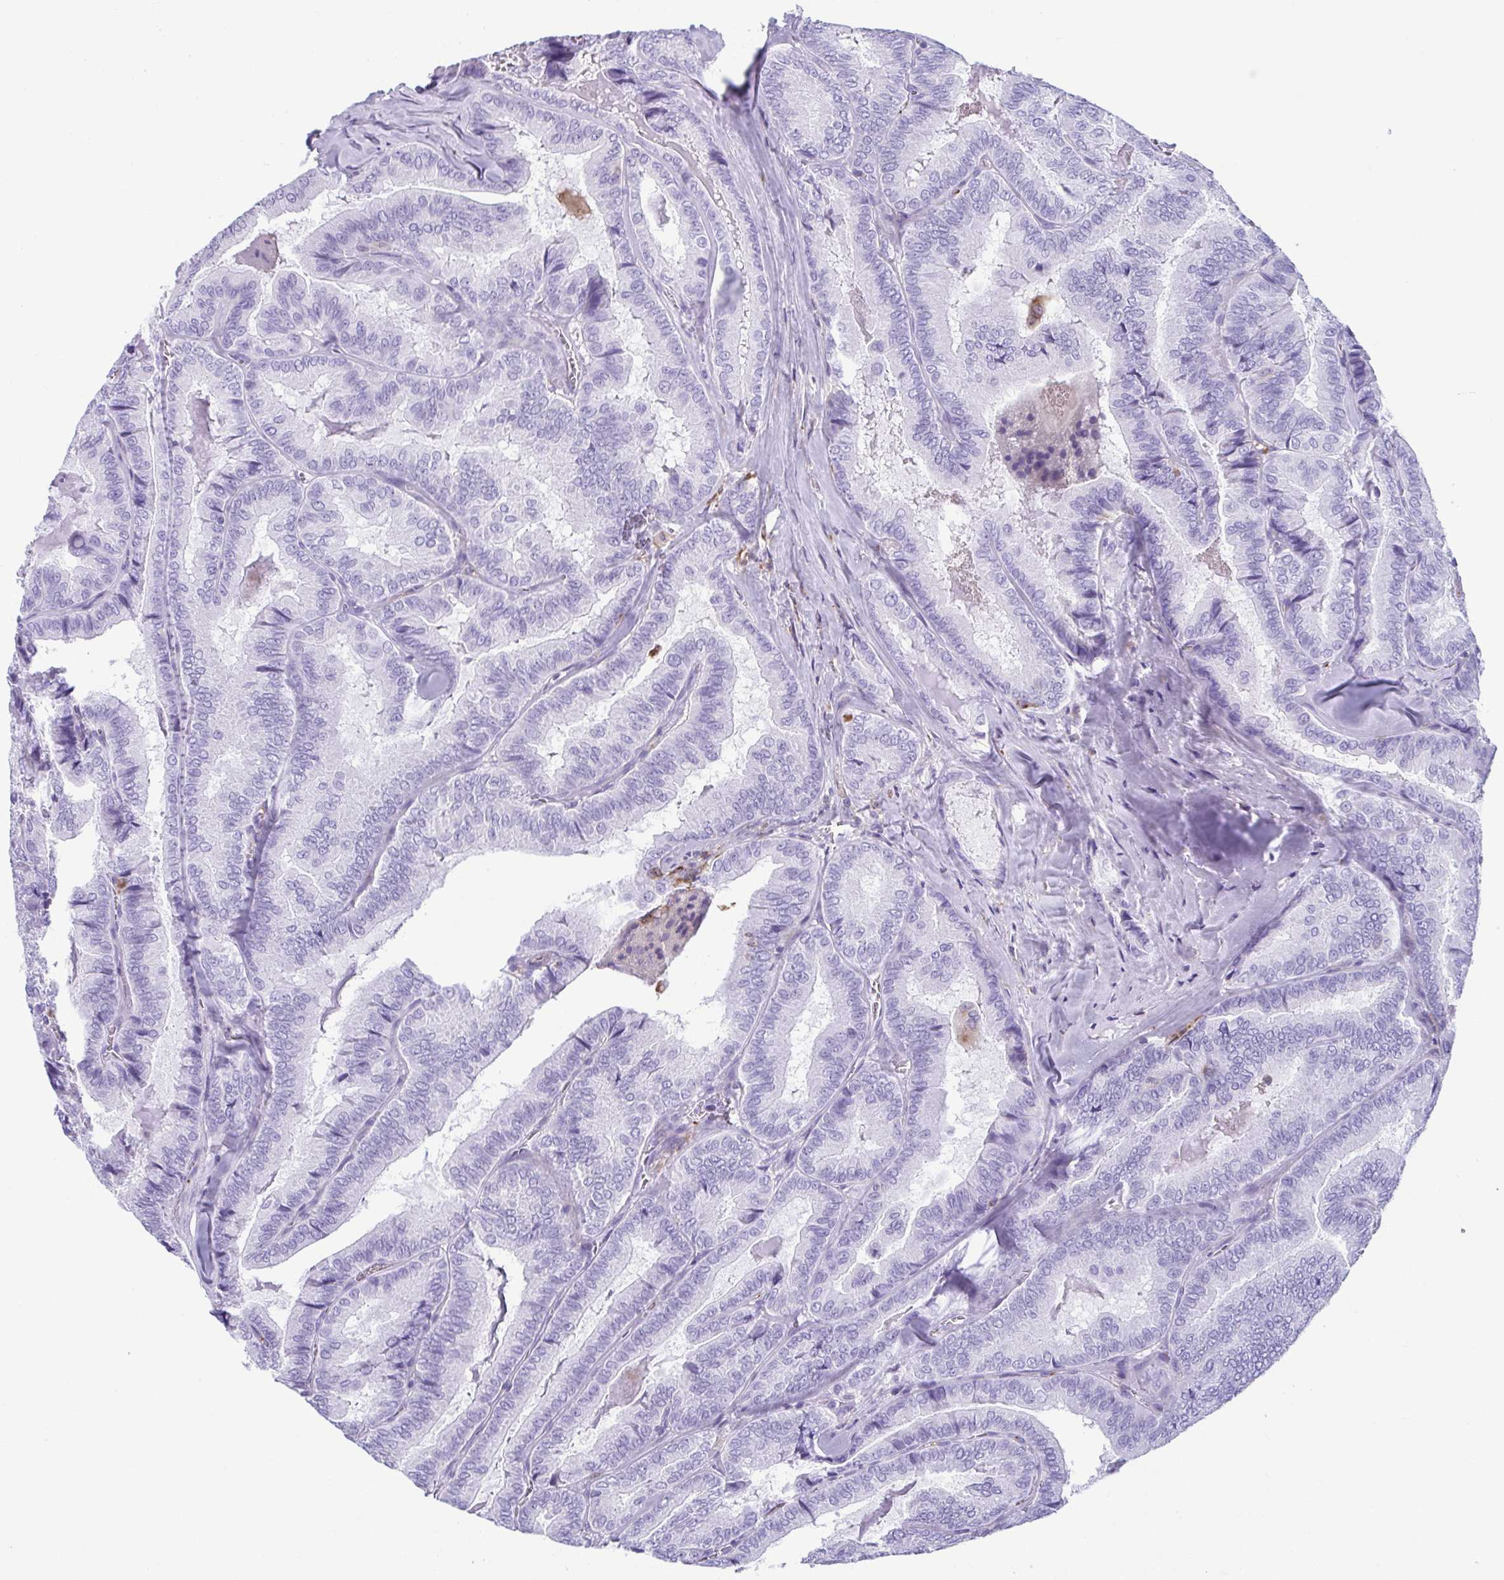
{"staining": {"intensity": "negative", "quantity": "none", "location": "none"}, "tissue": "thyroid cancer", "cell_type": "Tumor cells", "image_type": "cancer", "snomed": [{"axis": "morphology", "description": "Papillary adenocarcinoma, NOS"}, {"axis": "topography", "description": "Thyroid gland"}], "caption": "An immunohistochemistry photomicrograph of thyroid cancer (papillary adenocarcinoma) is shown. There is no staining in tumor cells of thyroid cancer (papillary adenocarcinoma).", "gene": "TCEAL3", "patient": {"sex": "female", "age": 75}}